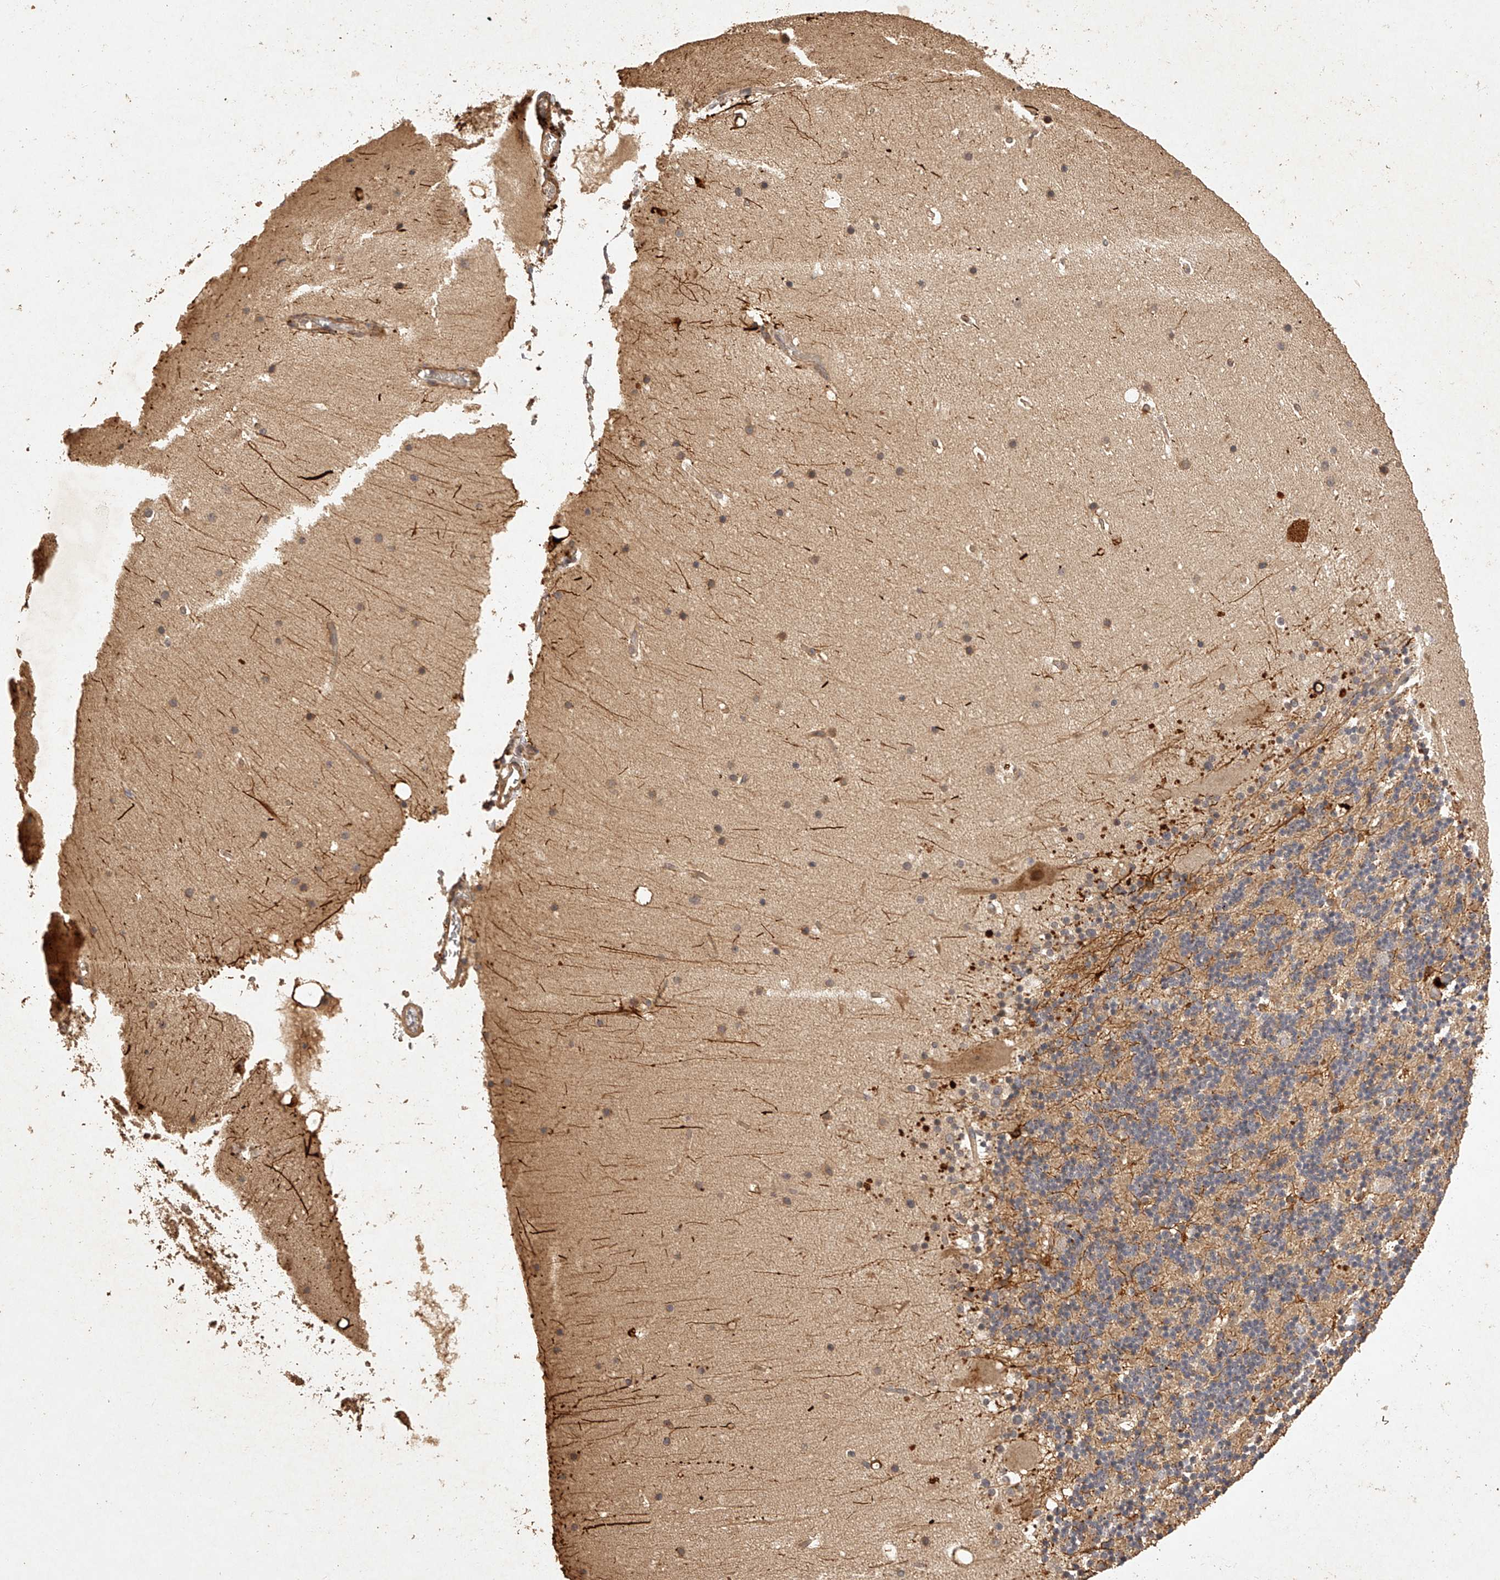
{"staining": {"intensity": "moderate", "quantity": ">75%", "location": "cytoplasmic/membranous"}, "tissue": "cerebellum", "cell_type": "Cells in granular layer", "image_type": "normal", "snomed": [{"axis": "morphology", "description": "Normal tissue, NOS"}, {"axis": "topography", "description": "Cerebellum"}], "caption": "Immunohistochemical staining of benign cerebellum demonstrates >75% levels of moderate cytoplasmic/membranous protein staining in approximately >75% of cells in granular layer.", "gene": "NSMAF", "patient": {"sex": "male", "age": 57}}